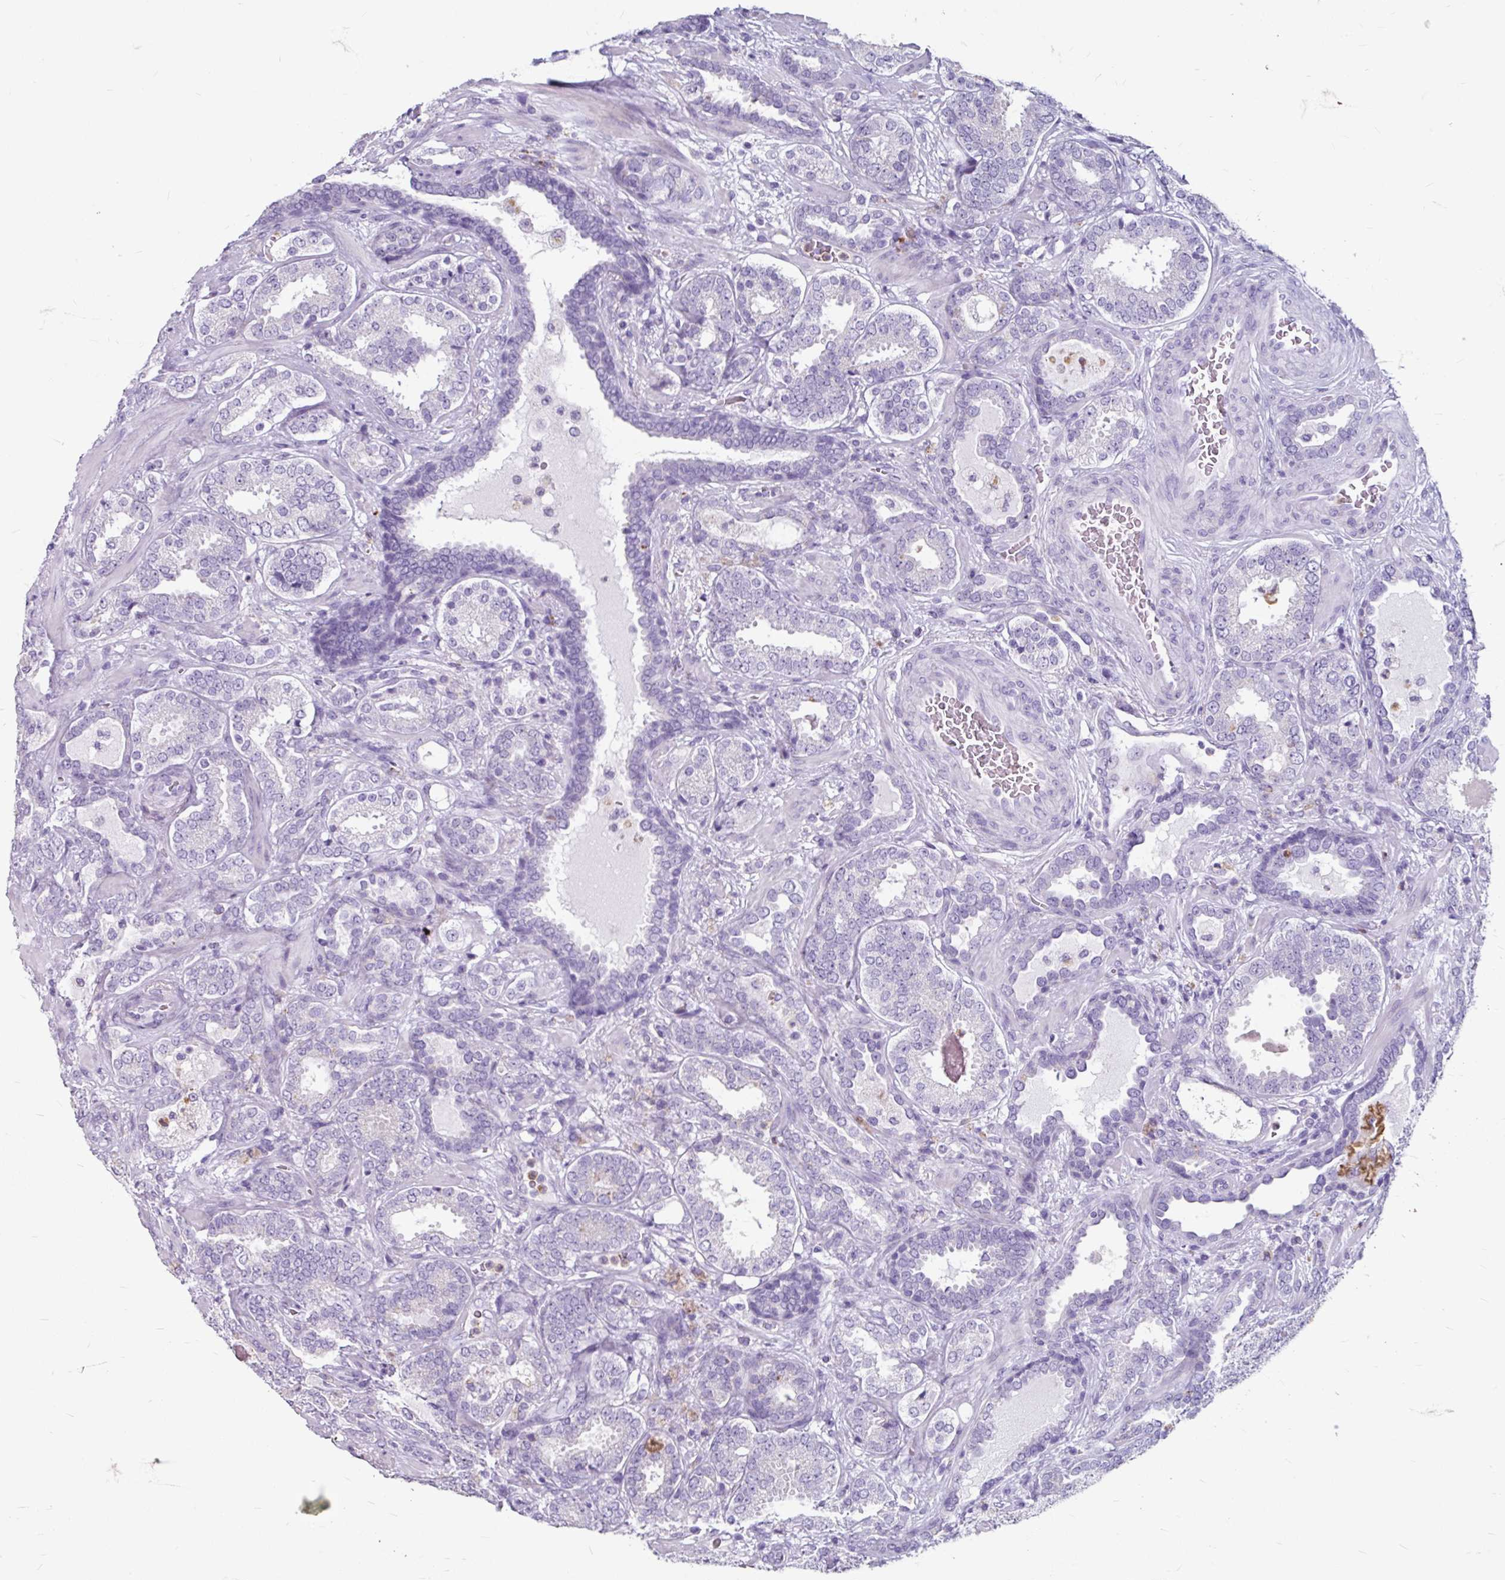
{"staining": {"intensity": "negative", "quantity": "none", "location": "none"}, "tissue": "prostate cancer", "cell_type": "Tumor cells", "image_type": "cancer", "snomed": [{"axis": "morphology", "description": "Adenocarcinoma, High grade"}, {"axis": "topography", "description": "Prostate"}], "caption": "The micrograph reveals no significant positivity in tumor cells of prostate cancer.", "gene": "ANKRD1", "patient": {"sex": "male", "age": 65}}